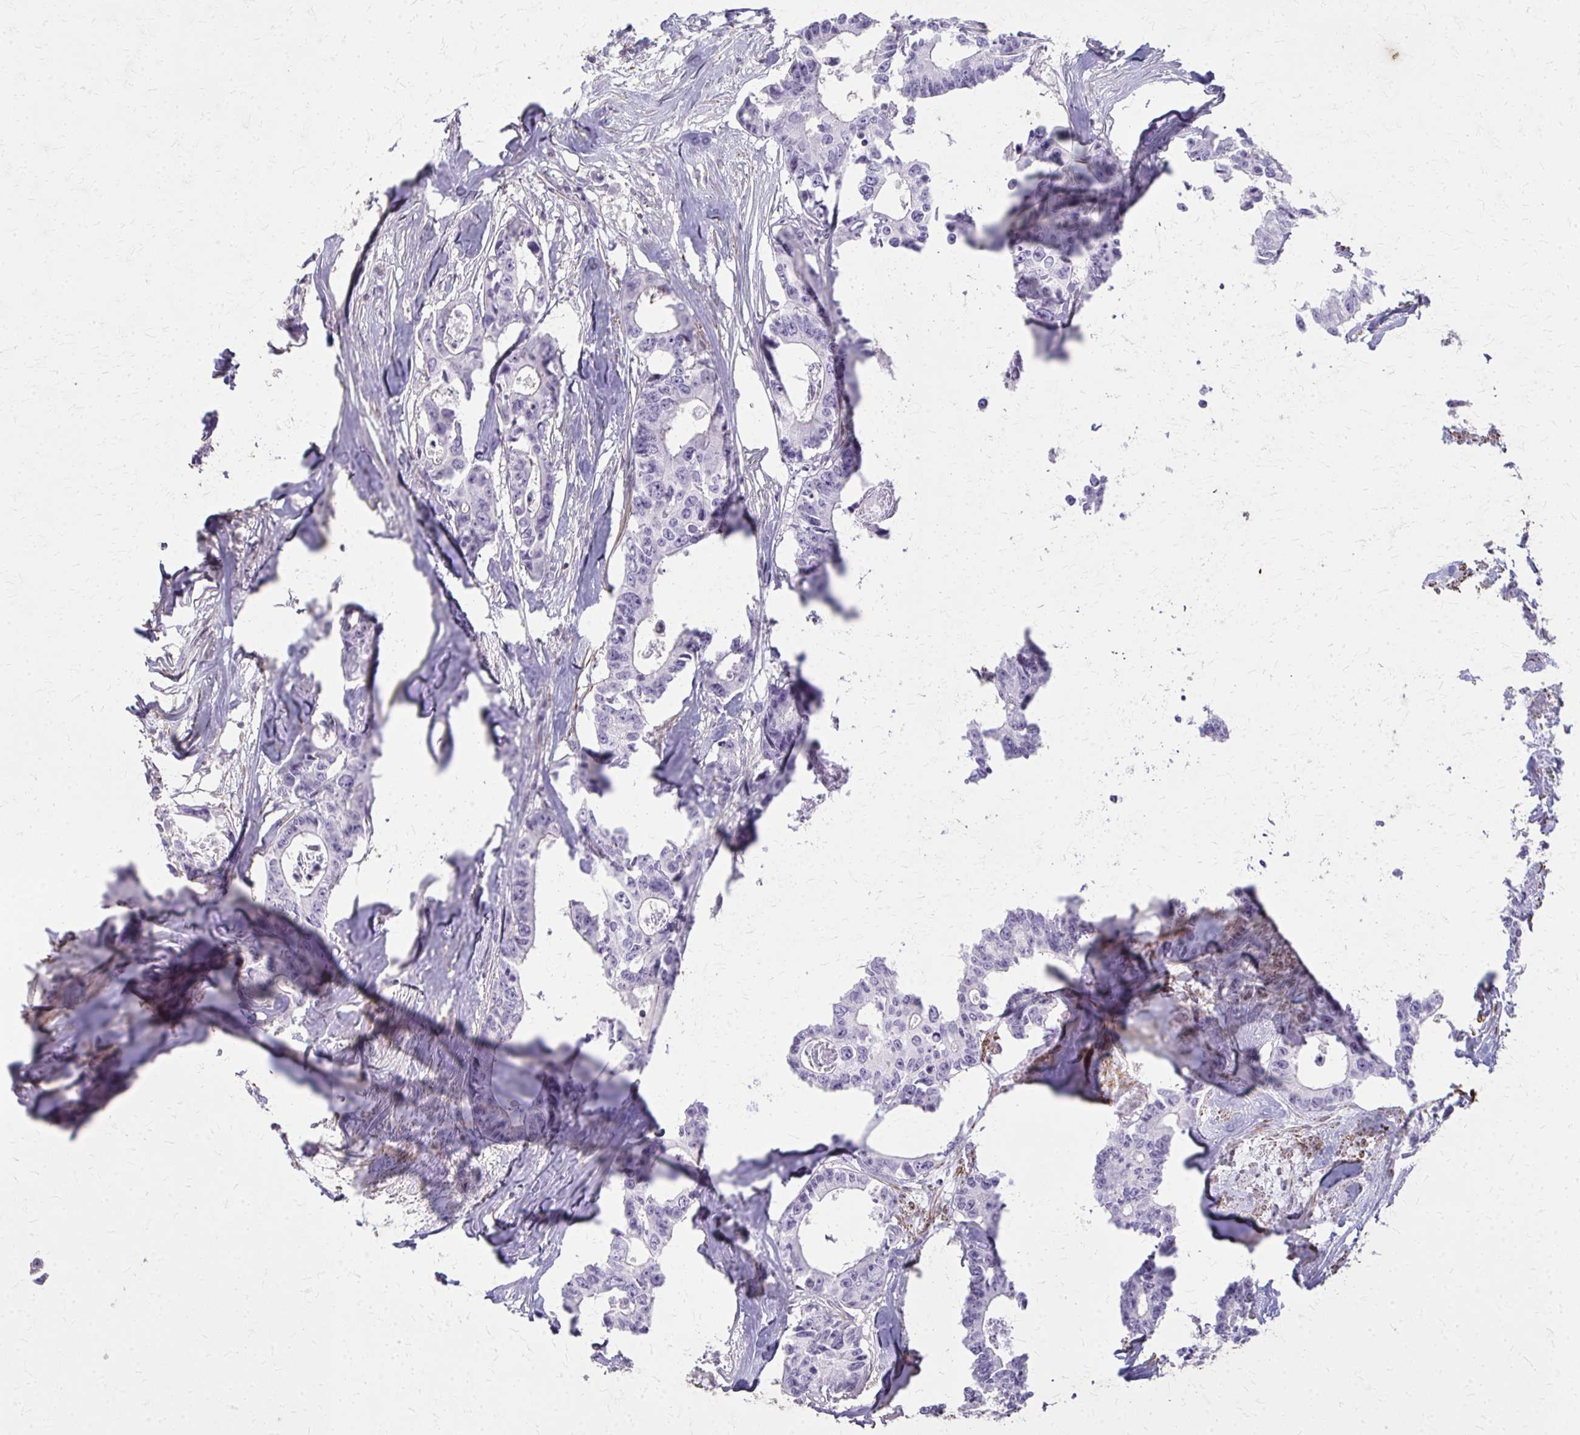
{"staining": {"intensity": "negative", "quantity": "none", "location": "none"}, "tissue": "colorectal cancer", "cell_type": "Tumor cells", "image_type": "cancer", "snomed": [{"axis": "morphology", "description": "Adenocarcinoma, NOS"}, {"axis": "topography", "description": "Rectum"}], "caption": "A high-resolution micrograph shows immunohistochemistry staining of adenocarcinoma (colorectal), which displays no significant expression in tumor cells.", "gene": "TENM4", "patient": {"sex": "male", "age": 57}}